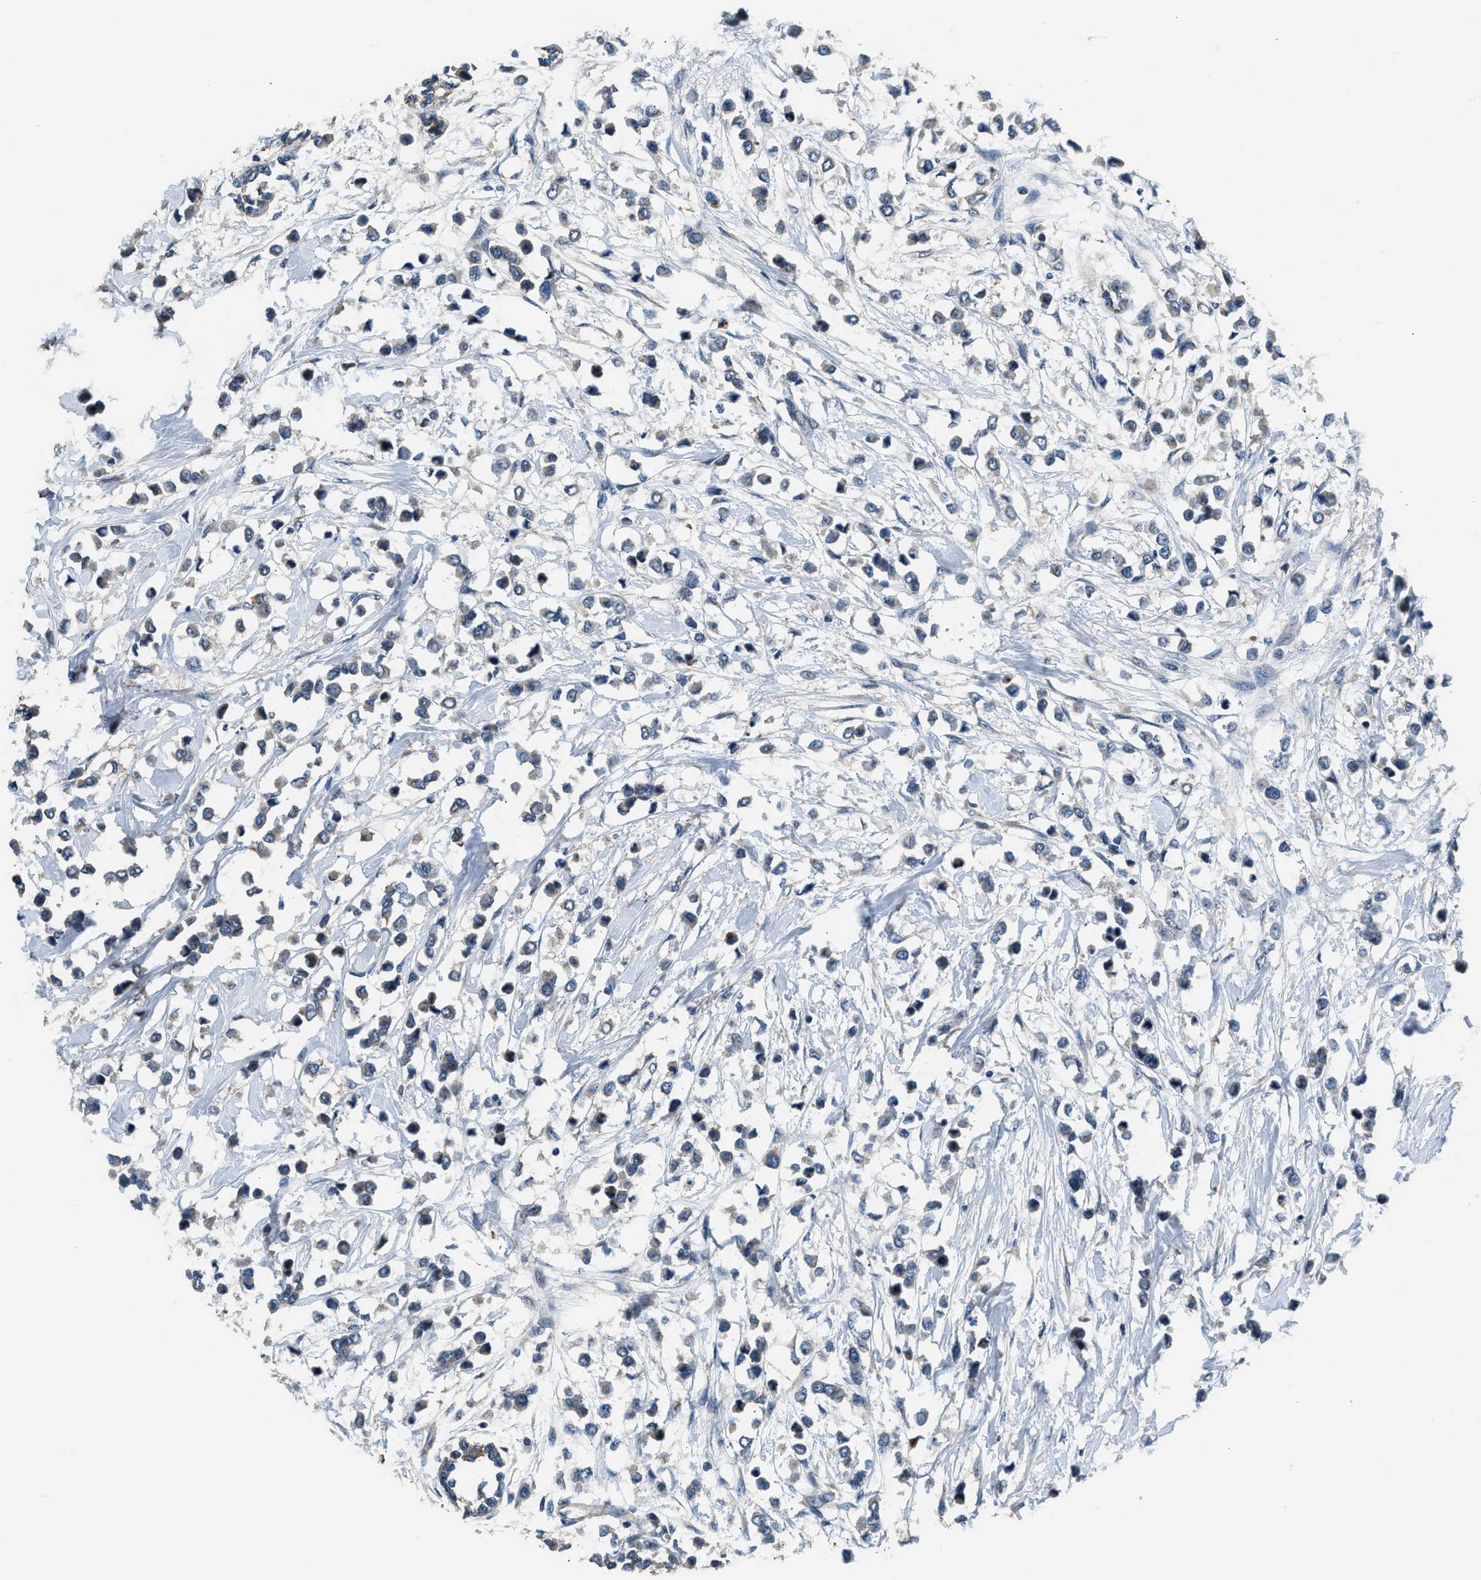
{"staining": {"intensity": "weak", "quantity": "25%-75%", "location": "cytoplasmic/membranous"}, "tissue": "breast cancer", "cell_type": "Tumor cells", "image_type": "cancer", "snomed": [{"axis": "morphology", "description": "Lobular carcinoma"}, {"axis": "topography", "description": "Breast"}], "caption": "Tumor cells display low levels of weak cytoplasmic/membranous staining in approximately 25%-75% of cells in lobular carcinoma (breast). (Brightfield microscopy of DAB IHC at high magnification).", "gene": "IL3RA", "patient": {"sex": "female", "age": 51}}